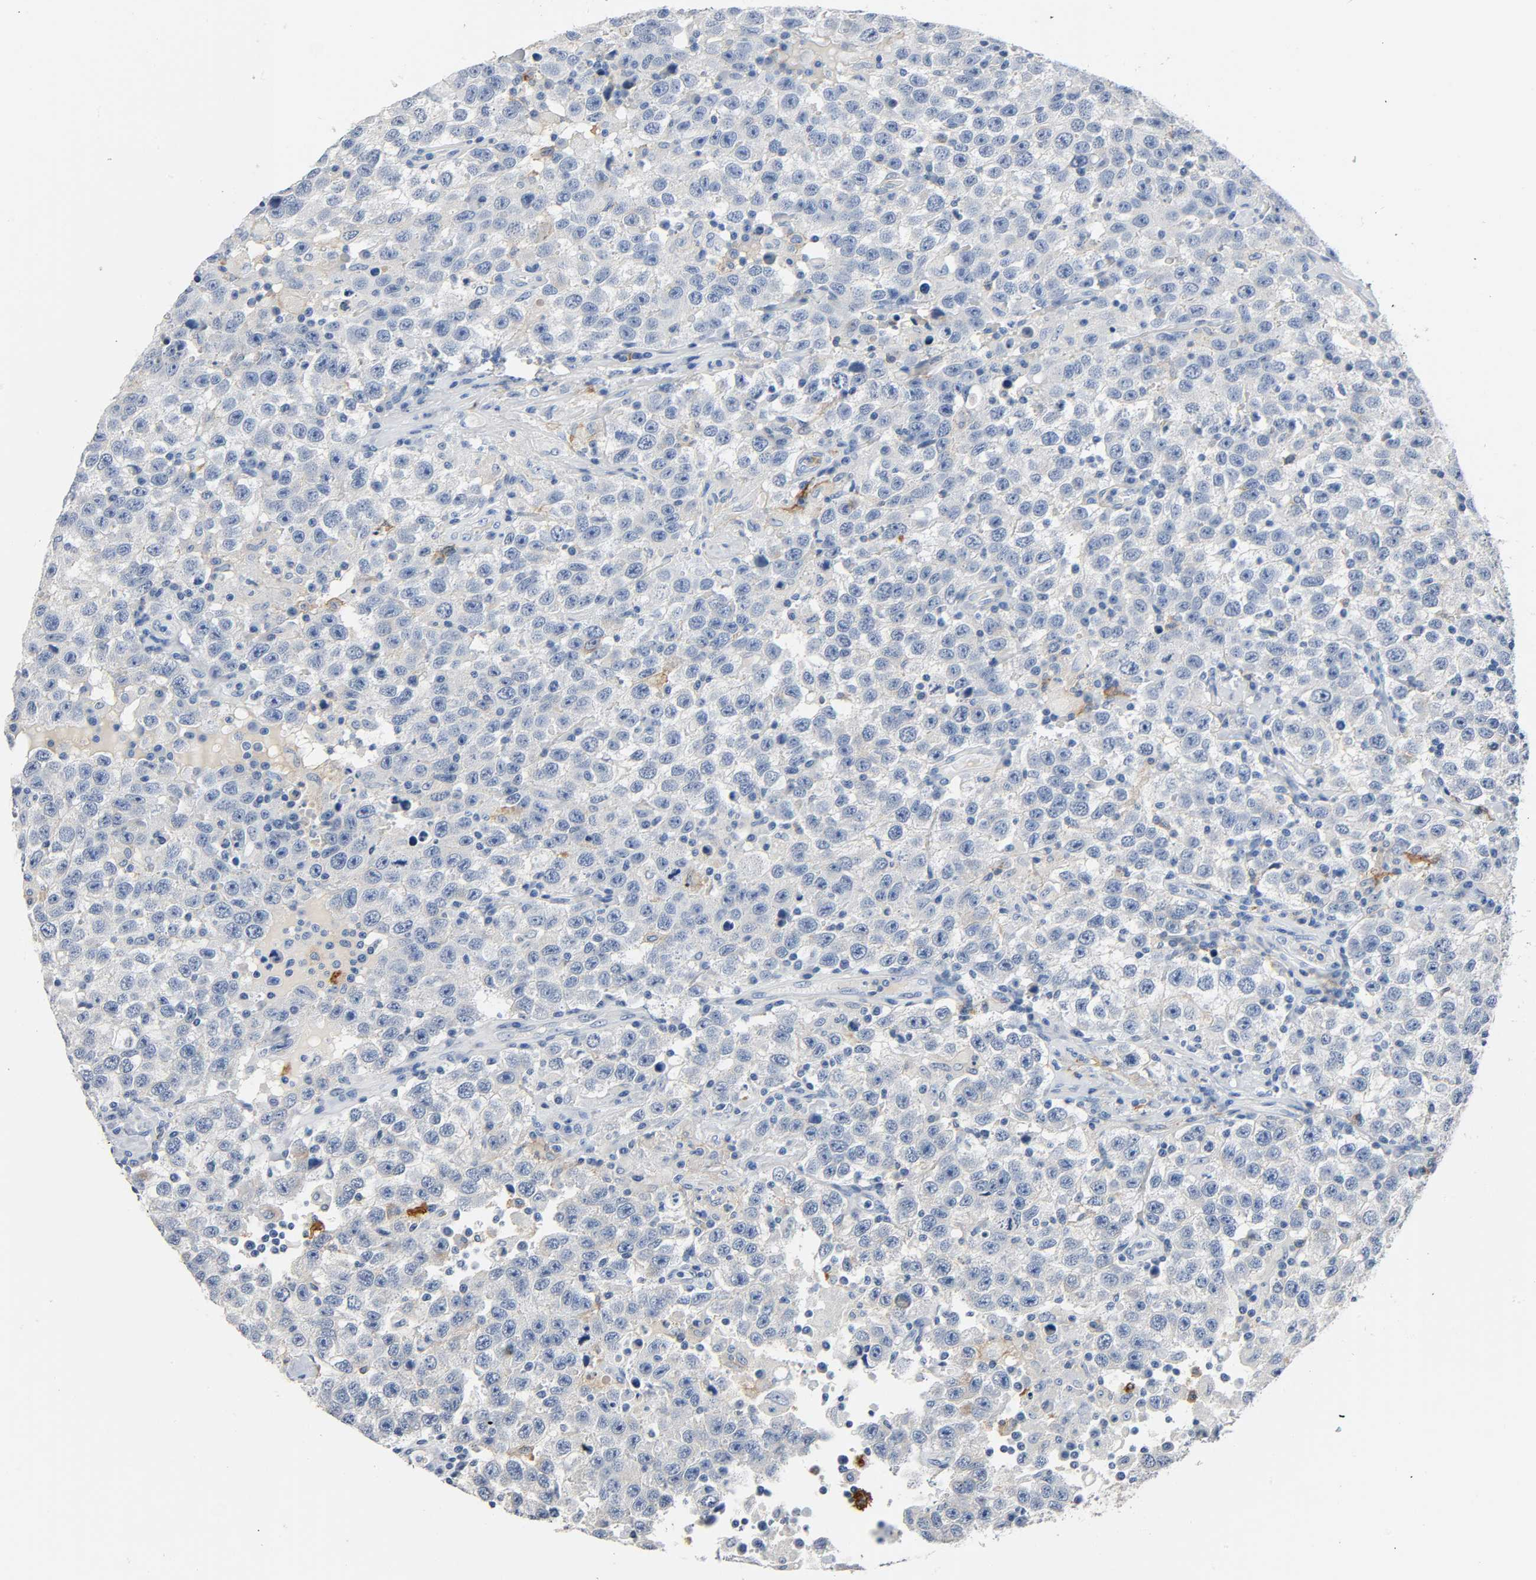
{"staining": {"intensity": "negative", "quantity": "none", "location": "none"}, "tissue": "testis cancer", "cell_type": "Tumor cells", "image_type": "cancer", "snomed": [{"axis": "morphology", "description": "Seminoma, NOS"}, {"axis": "topography", "description": "Testis"}], "caption": "Protein analysis of testis cancer (seminoma) shows no significant staining in tumor cells.", "gene": "ANPEP", "patient": {"sex": "male", "age": 41}}